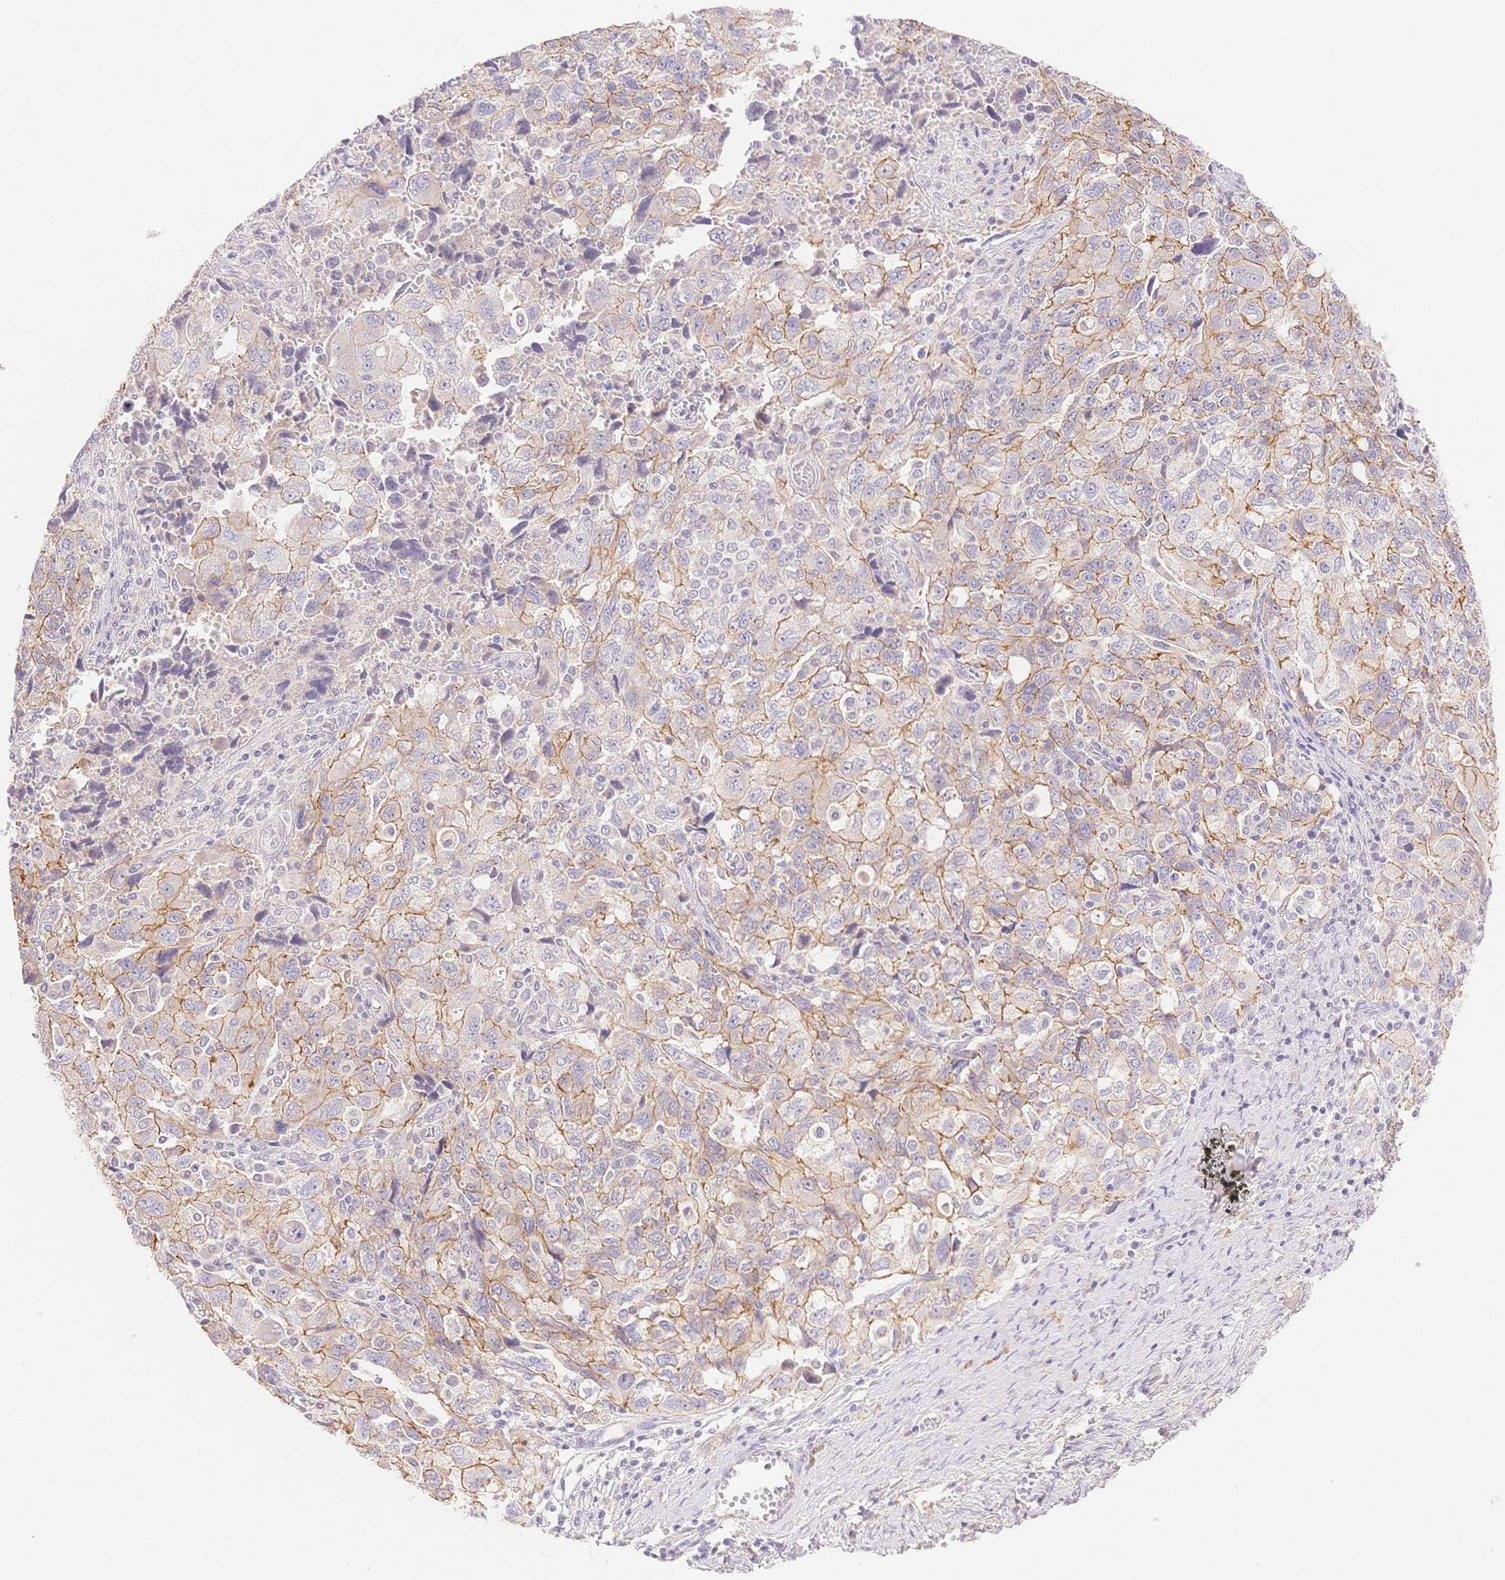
{"staining": {"intensity": "moderate", "quantity": "25%-75%", "location": "cytoplasmic/membranous"}, "tissue": "ovarian cancer", "cell_type": "Tumor cells", "image_type": "cancer", "snomed": [{"axis": "morphology", "description": "Carcinoma, NOS"}, {"axis": "morphology", "description": "Cystadenocarcinoma, serous, NOS"}, {"axis": "topography", "description": "Ovary"}], "caption": "Ovarian cancer (carcinoma) was stained to show a protein in brown. There is medium levels of moderate cytoplasmic/membranous positivity in about 25%-75% of tumor cells. Using DAB (brown) and hematoxylin (blue) stains, captured at high magnification using brightfield microscopy.", "gene": "WDR54", "patient": {"sex": "female", "age": 69}}